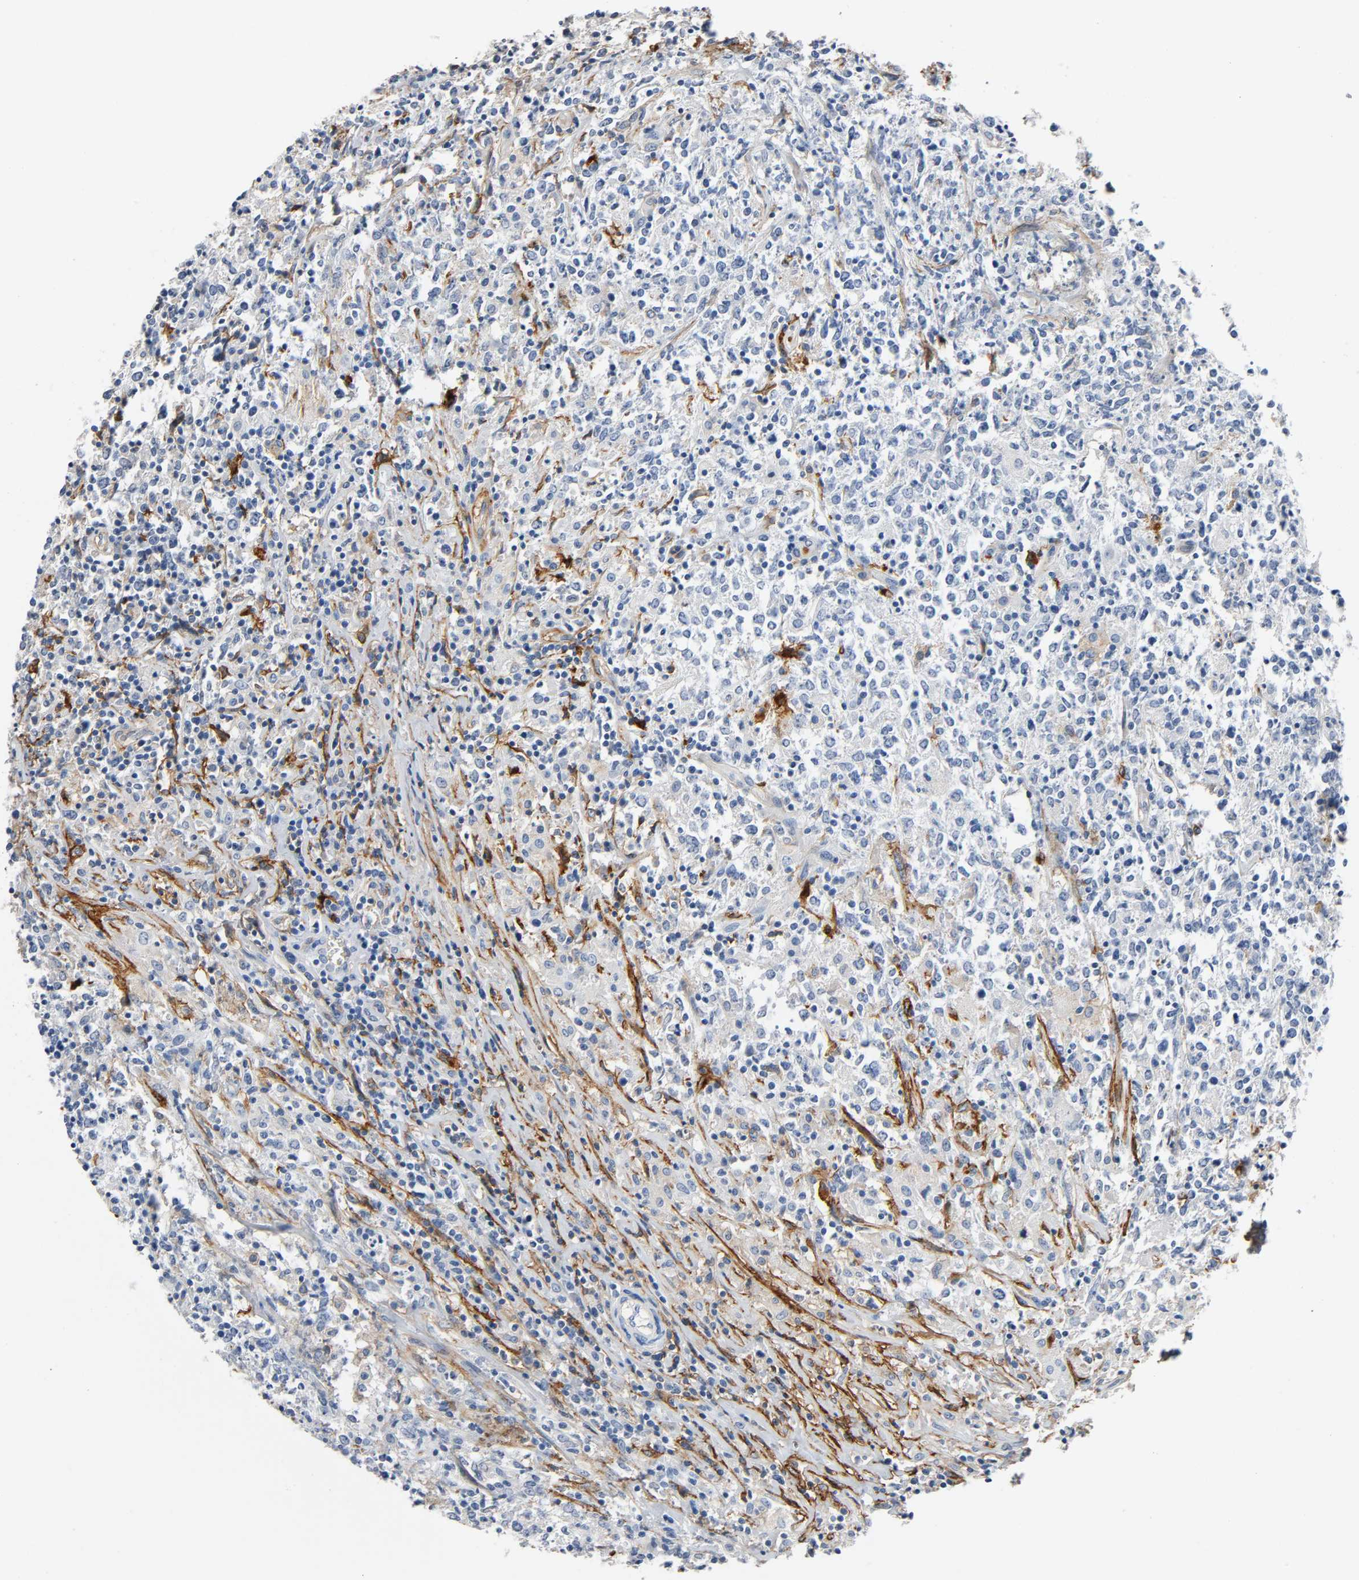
{"staining": {"intensity": "negative", "quantity": "none", "location": "none"}, "tissue": "lymphoma", "cell_type": "Tumor cells", "image_type": "cancer", "snomed": [{"axis": "morphology", "description": "Malignant lymphoma, non-Hodgkin's type, High grade"}, {"axis": "topography", "description": "Lymph node"}], "caption": "Micrograph shows no protein staining in tumor cells of lymphoma tissue.", "gene": "ANPEP", "patient": {"sex": "female", "age": 84}}